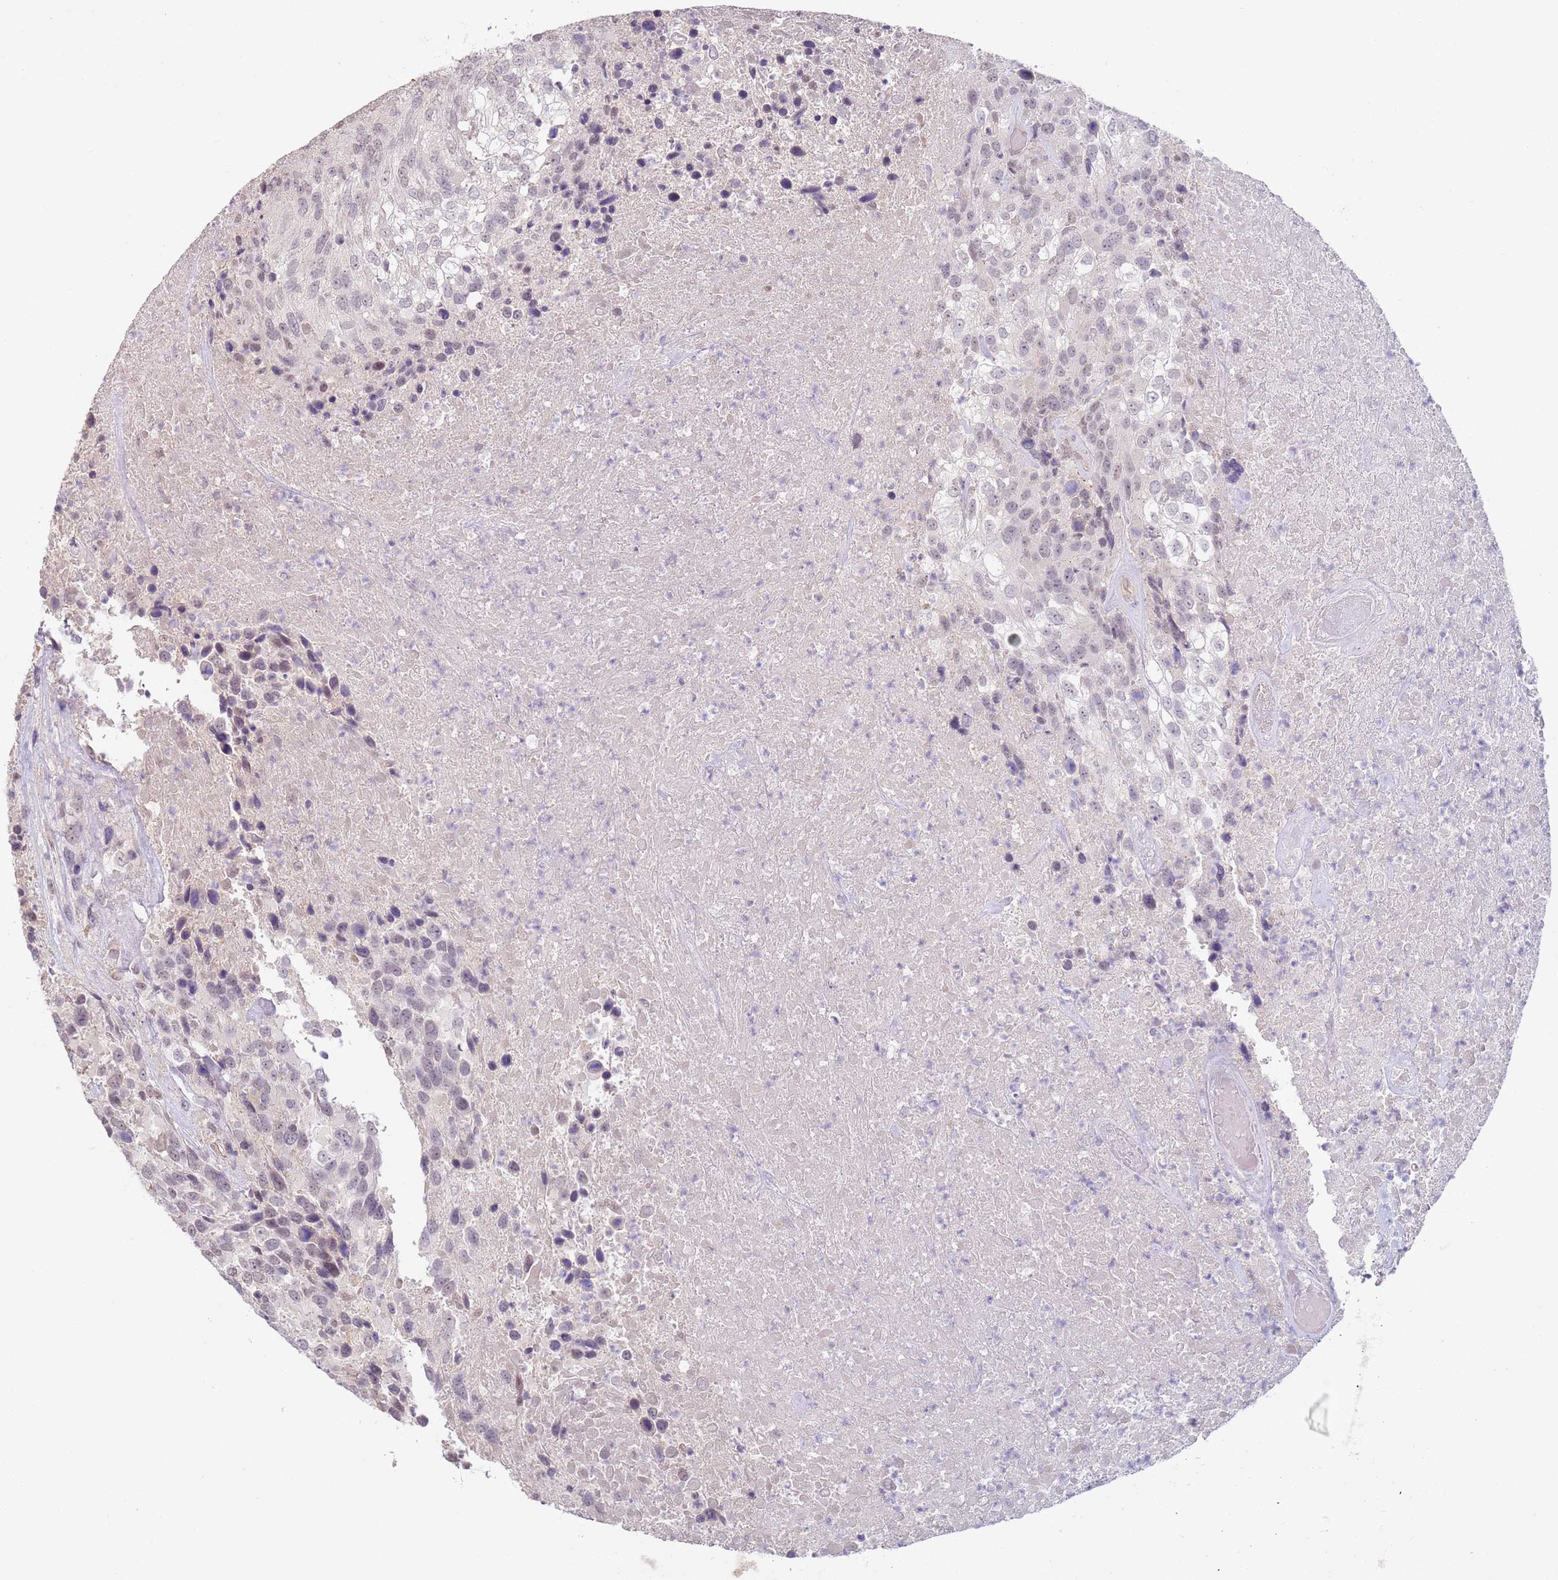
{"staining": {"intensity": "weak", "quantity": "<25%", "location": "nuclear"}, "tissue": "urothelial cancer", "cell_type": "Tumor cells", "image_type": "cancer", "snomed": [{"axis": "morphology", "description": "Urothelial carcinoma, High grade"}, {"axis": "topography", "description": "Urinary bladder"}], "caption": "Histopathology image shows no significant protein expression in tumor cells of urothelial cancer. (Immunohistochemistry (ihc), brightfield microscopy, high magnification).", "gene": "WDR93", "patient": {"sex": "female", "age": 70}}